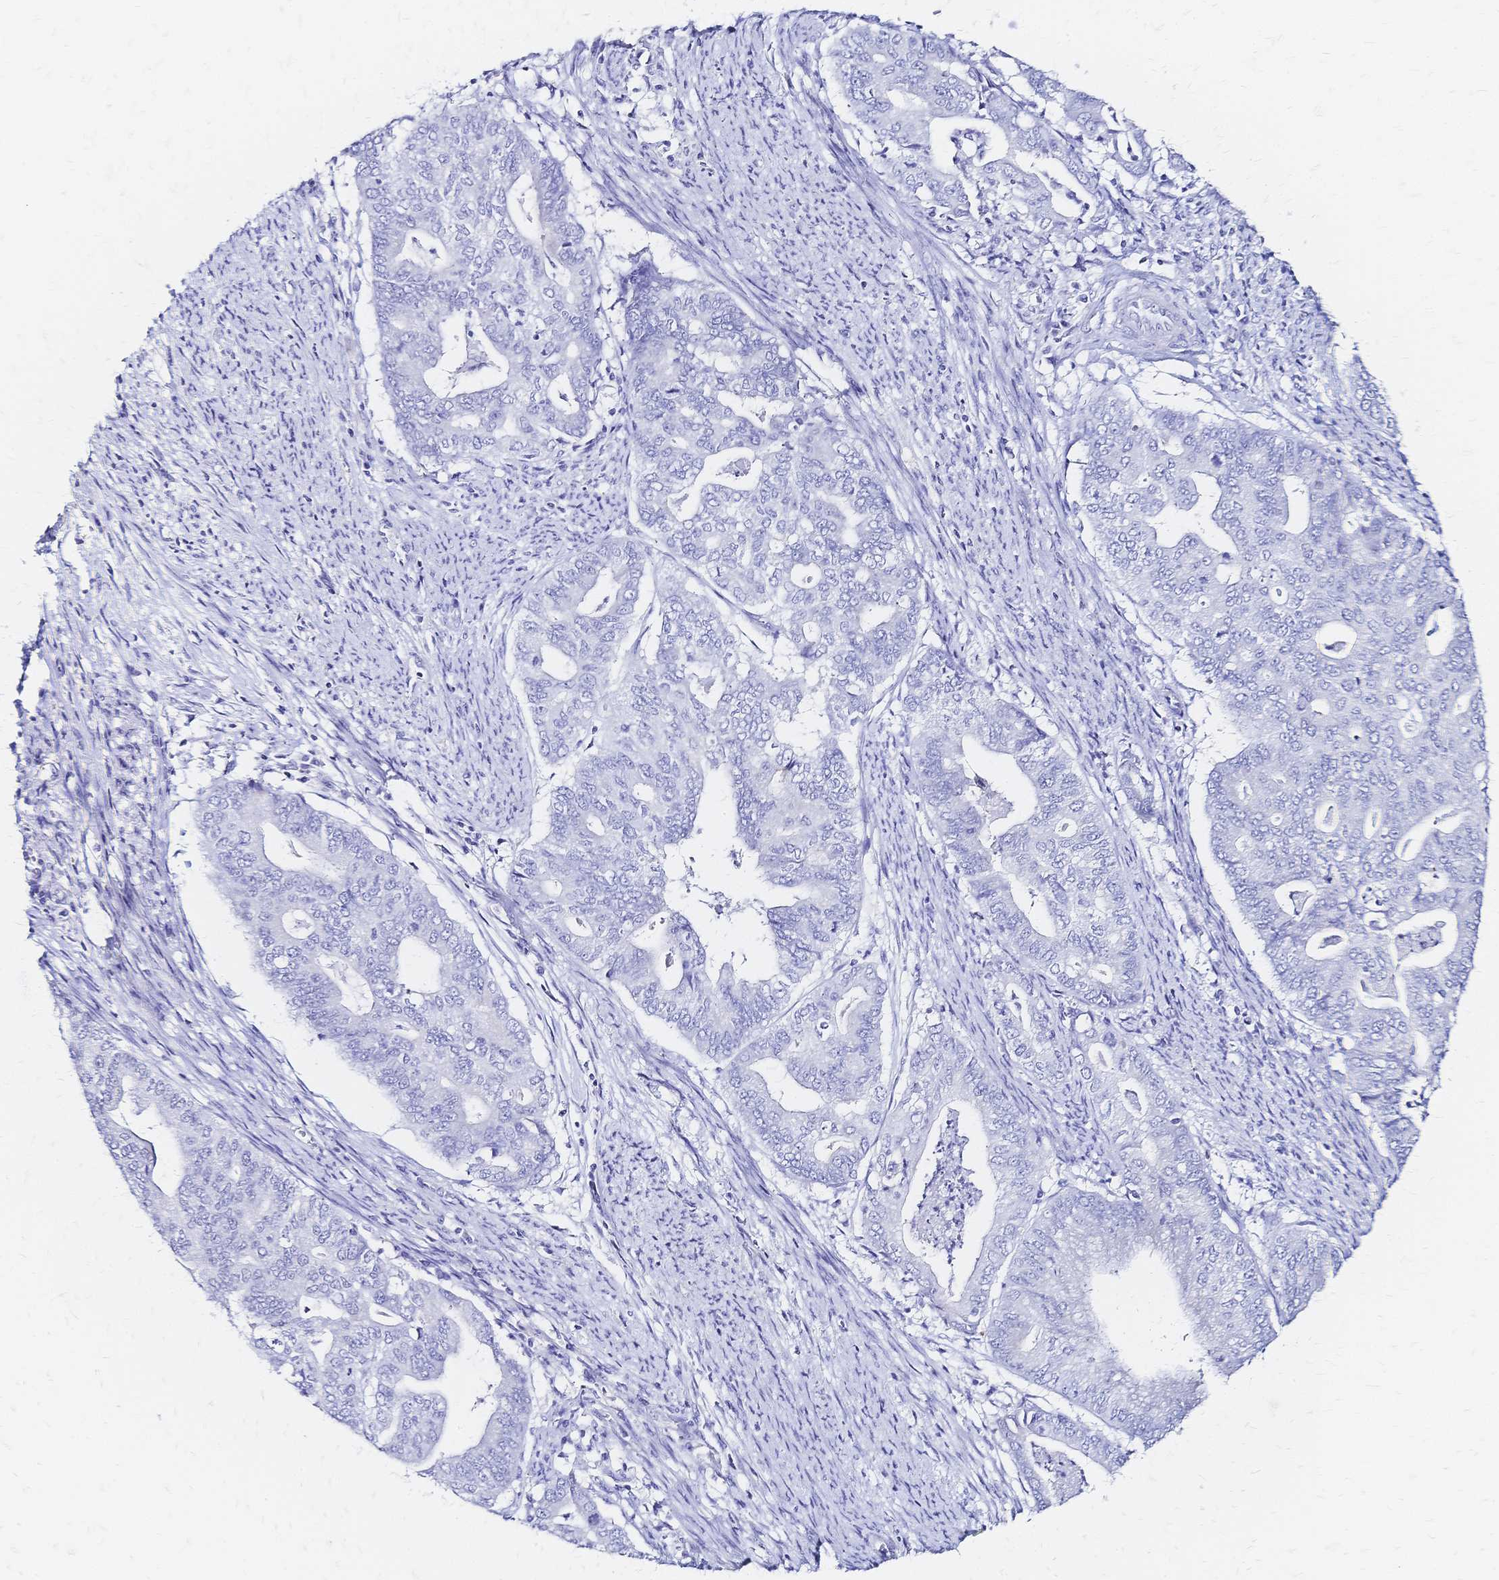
{"staining": {"intensity": "negative", "quantity": "none", "location": "none"}, "tissue": "endometrial cancer", "cell_type": "Tumor cells", "image_type": "cancer", "snomed": [{"axis": "morphology", "description": "Adenocarcinoma, NOS"}, {"axis": "topography", "description": "Endometrium"}], "caption": "A high-resolution micrograph shows immunohistochemistry staining of adenocarcinoma (endometrial), which displays no significant positivity in tumor cells.", "gene": "SLC5A1", "patient": {"sex": "female", "age": 79}}